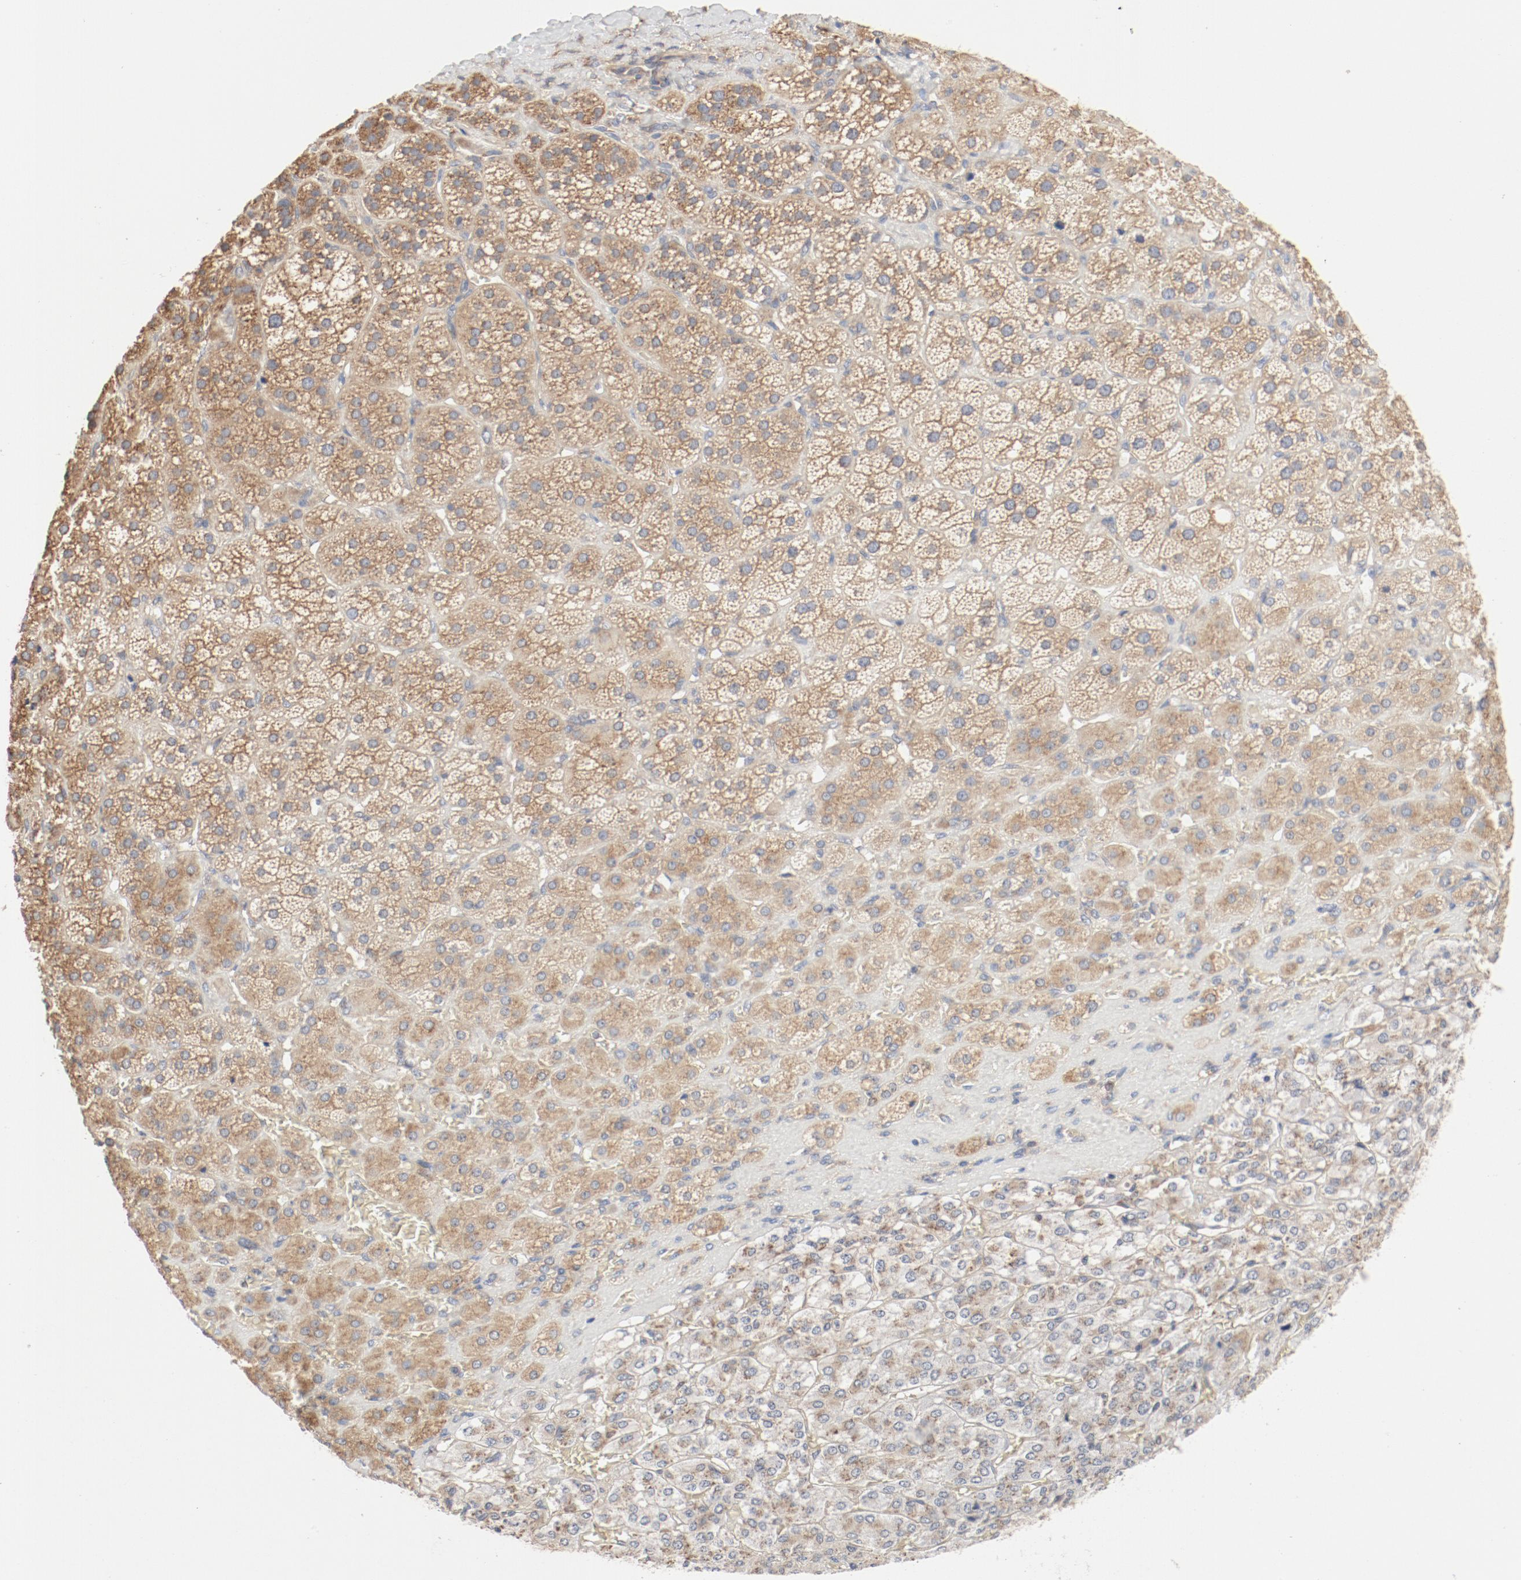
{"staining": {"intensity": "moderate", "quantity": ">75%", "location": "cytoplasmic/membranous"}, "tissue": "adrenal gland", "cell_type": "Glandular cells", "image_type": "normal", "snomed": [{"axis": "morphology", "description": "Normal tissue, NOS"}, {"axis": "topography", "description": "Adrenal gland"}], "caption": "IHC histopathology image of unremarkable adrenal gland: human adrenal gland stained using immunohistochemistry displays medium levels of moderate protein expression localized specifically in the cytoplasmic/membranous of glandular cells, appearing as a cytoplasmic/membranous brown color.", "gene": "RPS6", "patient": {"sex": "female", "age": 71}}